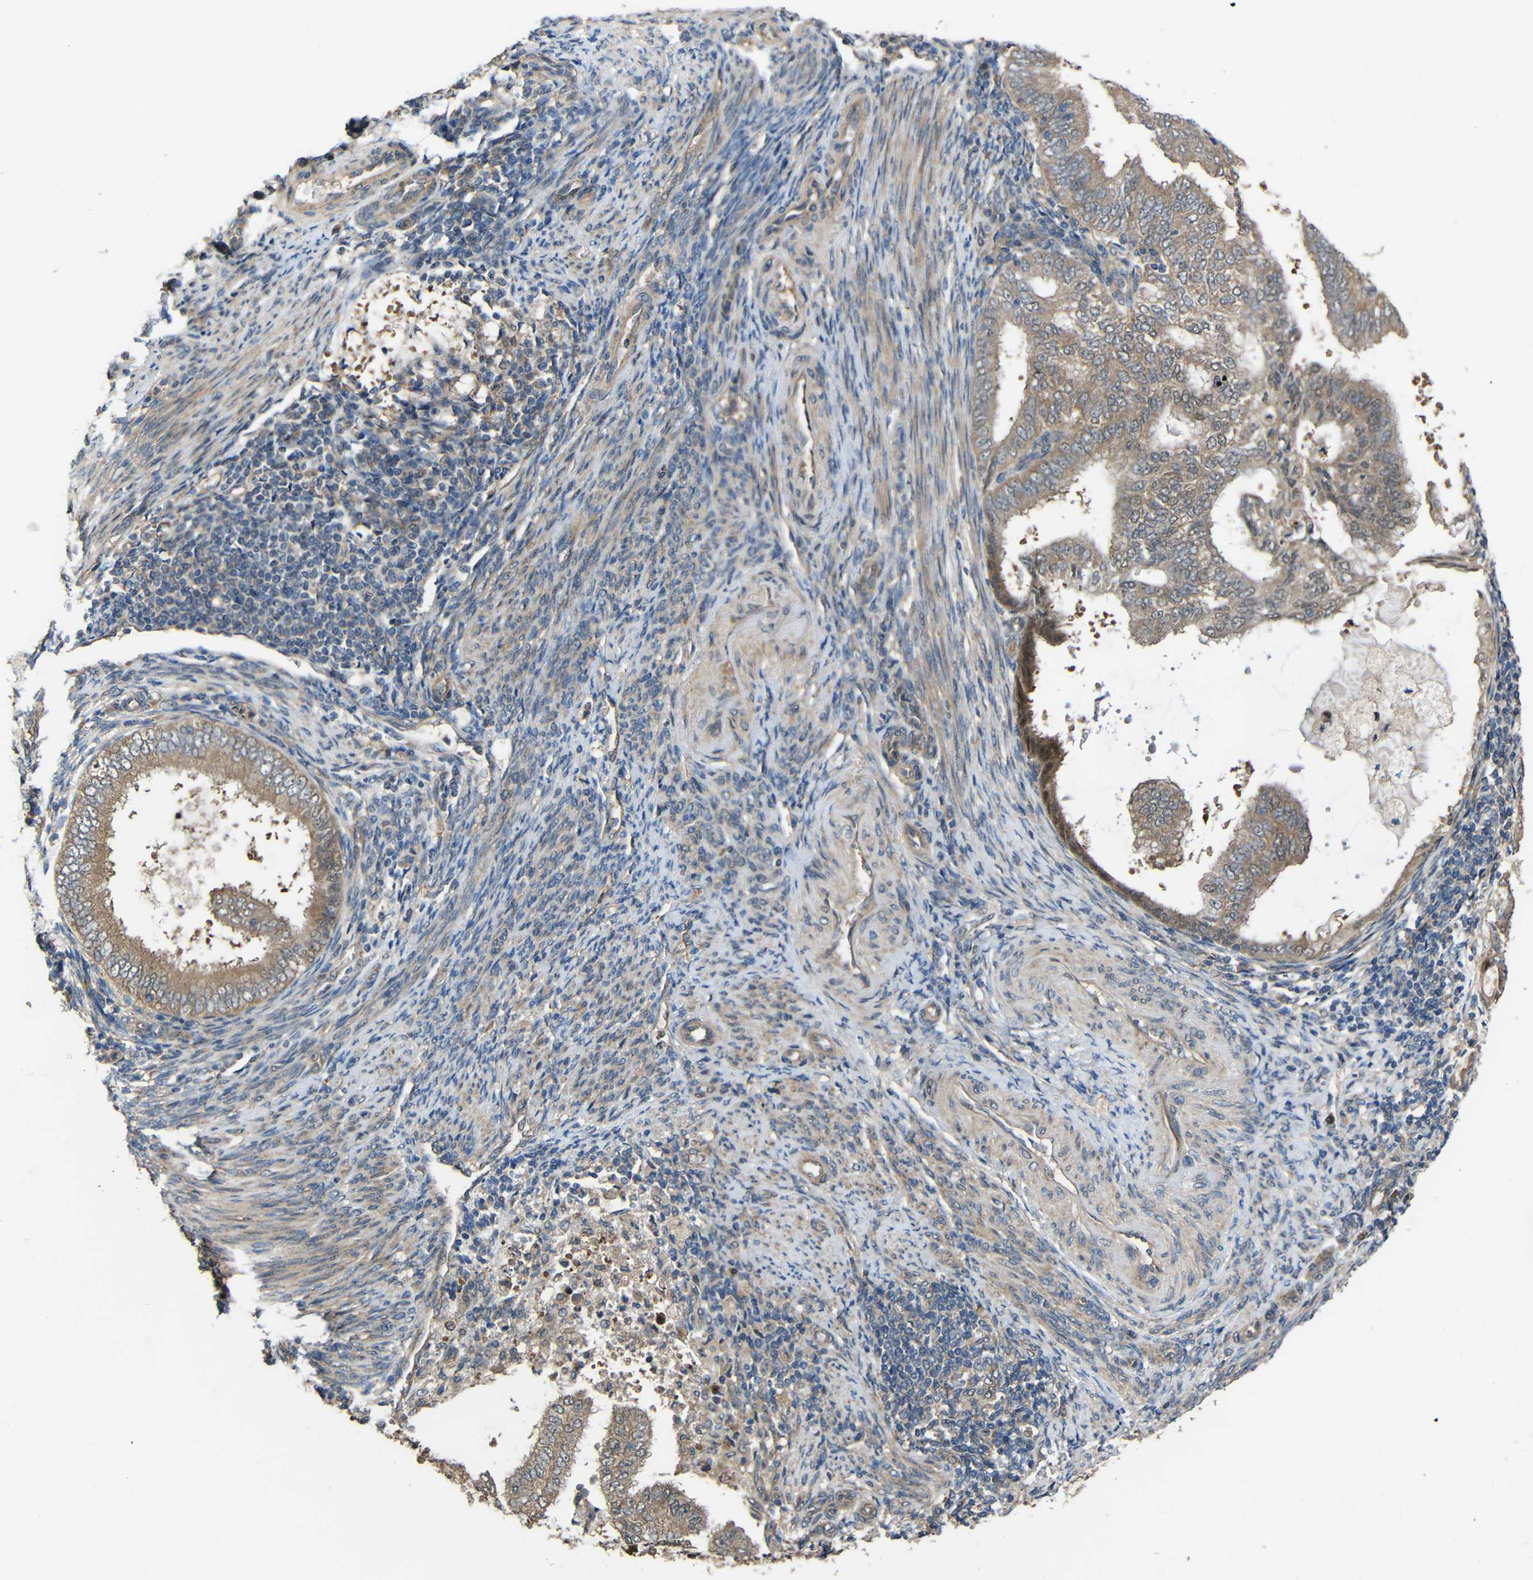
{"staining": {"intensity": "moderate", "quantity": ">75%", "location": "cytoplasmic/membranous"}, "tissue": "endometrial cancer", "cell_type": "Tumor cells", "image_type": "cancer", "snomed": [{"axis": "morphology", "description": "Adenocarcinoma, NOS"}, {"axis": "topography", "description": "Endometrium"}], "caption": "Moderate cytoplasmic/membranous protein expression is present in approximately >75% of tumor cells in endometrial adenocarcinoma.", "gene": "CHST9", "patient": {"sex": "female", "age": 58}}